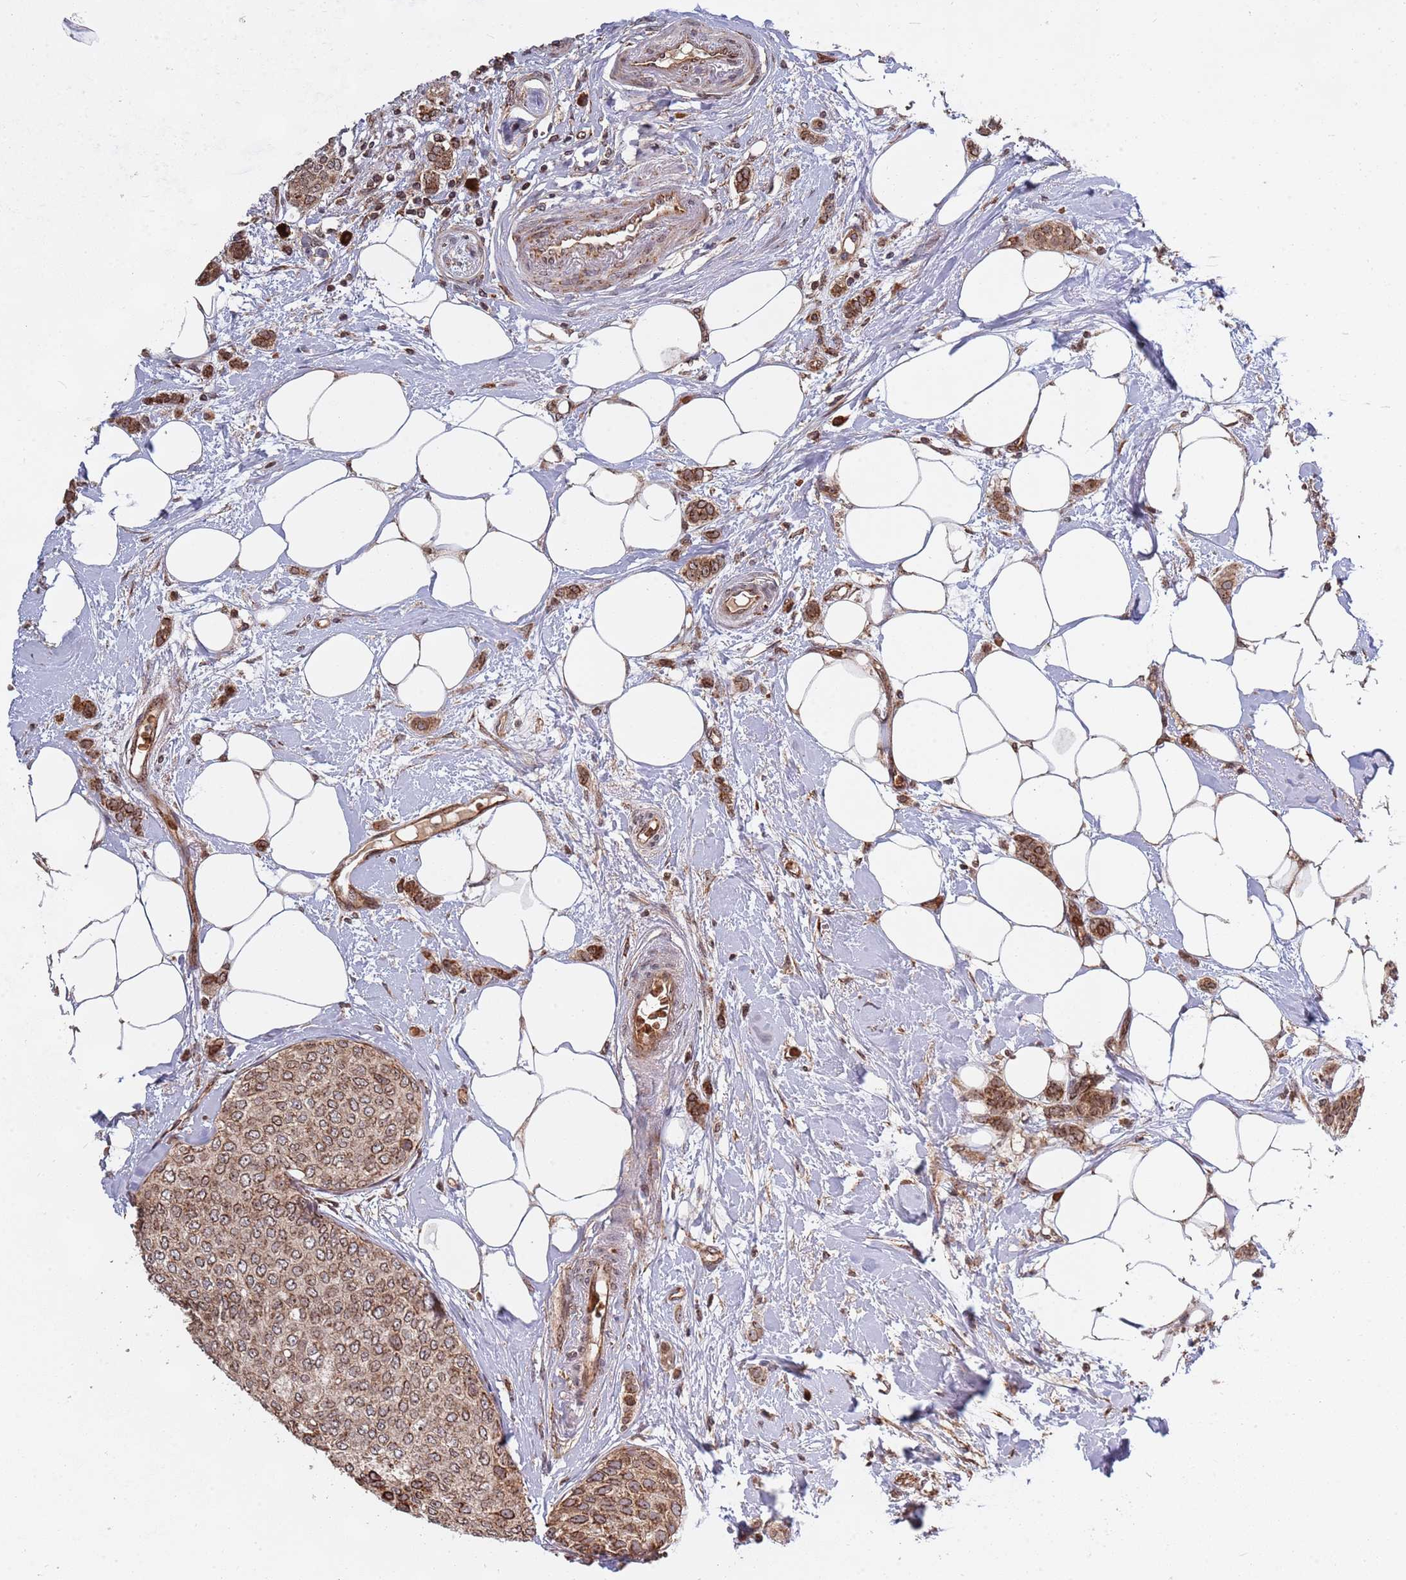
{"staining": {"intensity": "moderate", "quantity": ">75%", "location": "cytoplasmic/membranous"}, "tissue": "breast cancer", "cell_type": "Tumor cells", "image_type": "cancer", "snomed": [{"axis": "morphology", "description": "Duct carcinoma"}, {"axis": "topography", "description": "Breast"}], "caption": "Immunohistochemistry (IHC) of human breast invasive ductal carcinoma exhibits medium levels of moderate cytoplasmic/membranous expression in about >75% of tumor cells. (brown staining indicates protein expression, while blue staining denotes nuclei).", "gene": "DCHS1", "patient": {"sex": "female", "age": 72}}